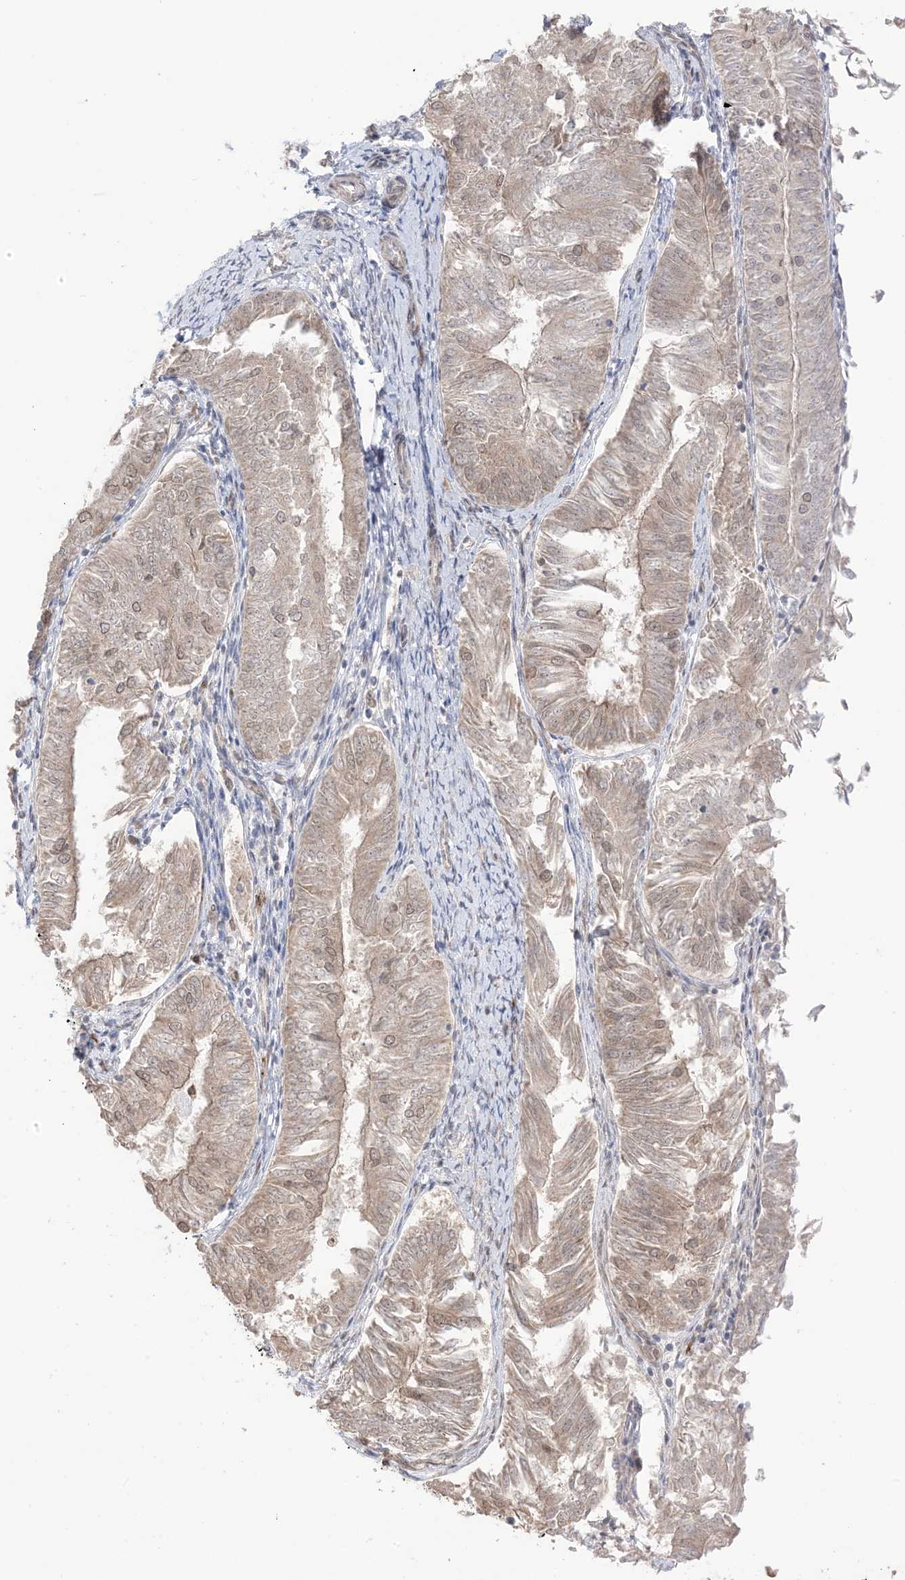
{"staining": {"intensity": "weak", "quantity": ">75%", "location": "cytoplasmic/membranous,nuclear"}, "tissue": "endometrial cancer", "cell_type": "Tumor cells", "image_type": "cancer", "snomed": [{"axis": "morphology", "description": "Adenocarcinoma, NOS"}, {"axis": "topography", "description": "Endometrium"}], "caption": "Immunohistochemical staining of endometrial cancer (adenocarcinoma) demonstrates low levels of weak cytoplasmic/membranous and nuclear staining in about >75% of tumor cells.", "gene": "UBE2E2", "patient": {"sex": "female", "age": 58}}